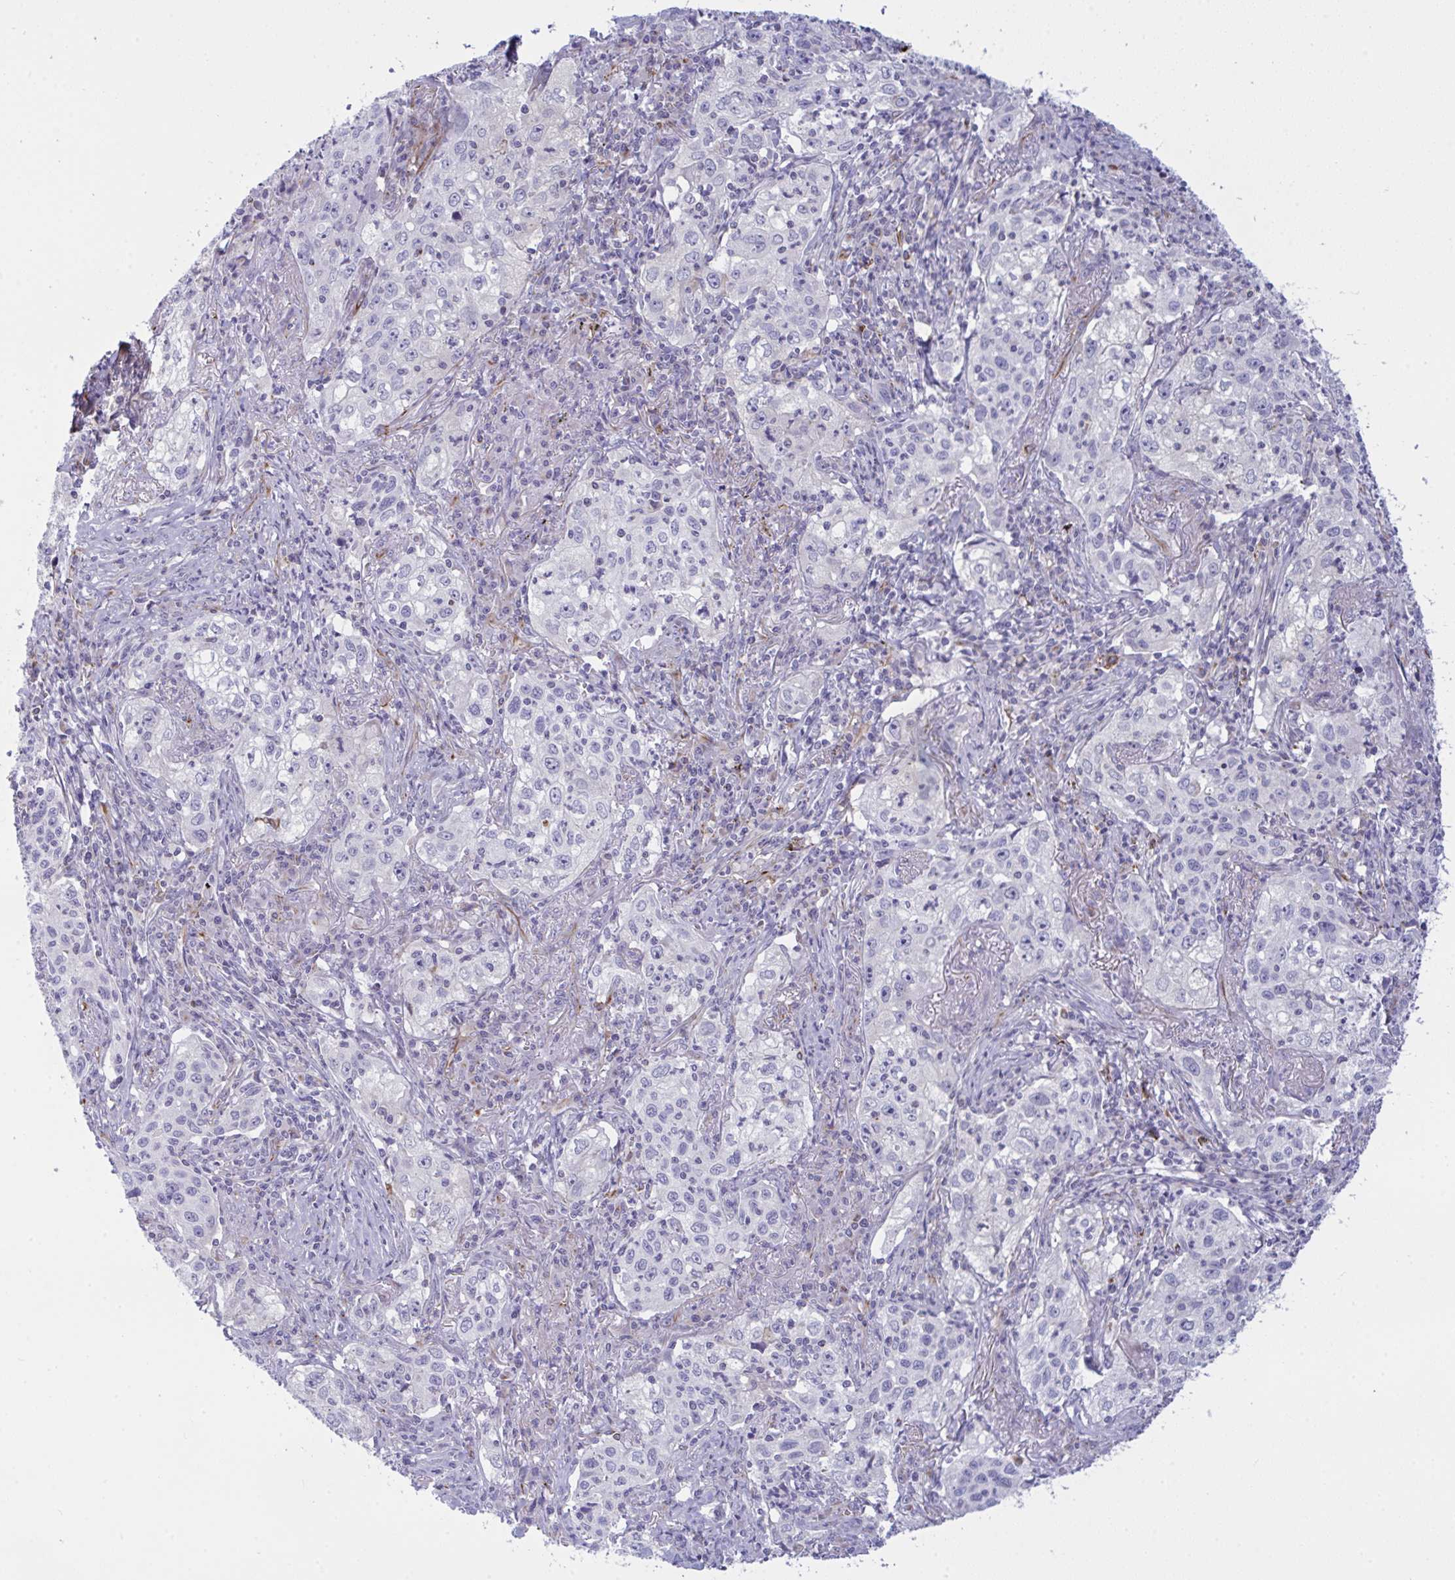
{"staining": {"intensity": "negative", "quantity": "none", "location": "none"}, "tissue": "lung cancer", "cell_type": "Tumor cells", "image_type": "cancer", "snomed": [{"axis": "morphology", "description": "Squamous cell carcinoma, NOS"}, {"axis": "topography", "description": "Lung"}], "caption": "Tumor cells are negative for protein expression in human squamous cell carcinoma (lung). Nuclei are stained in blue.", "gene": "DCBLD1", "patient": {"sex": "male", "age": 71}}